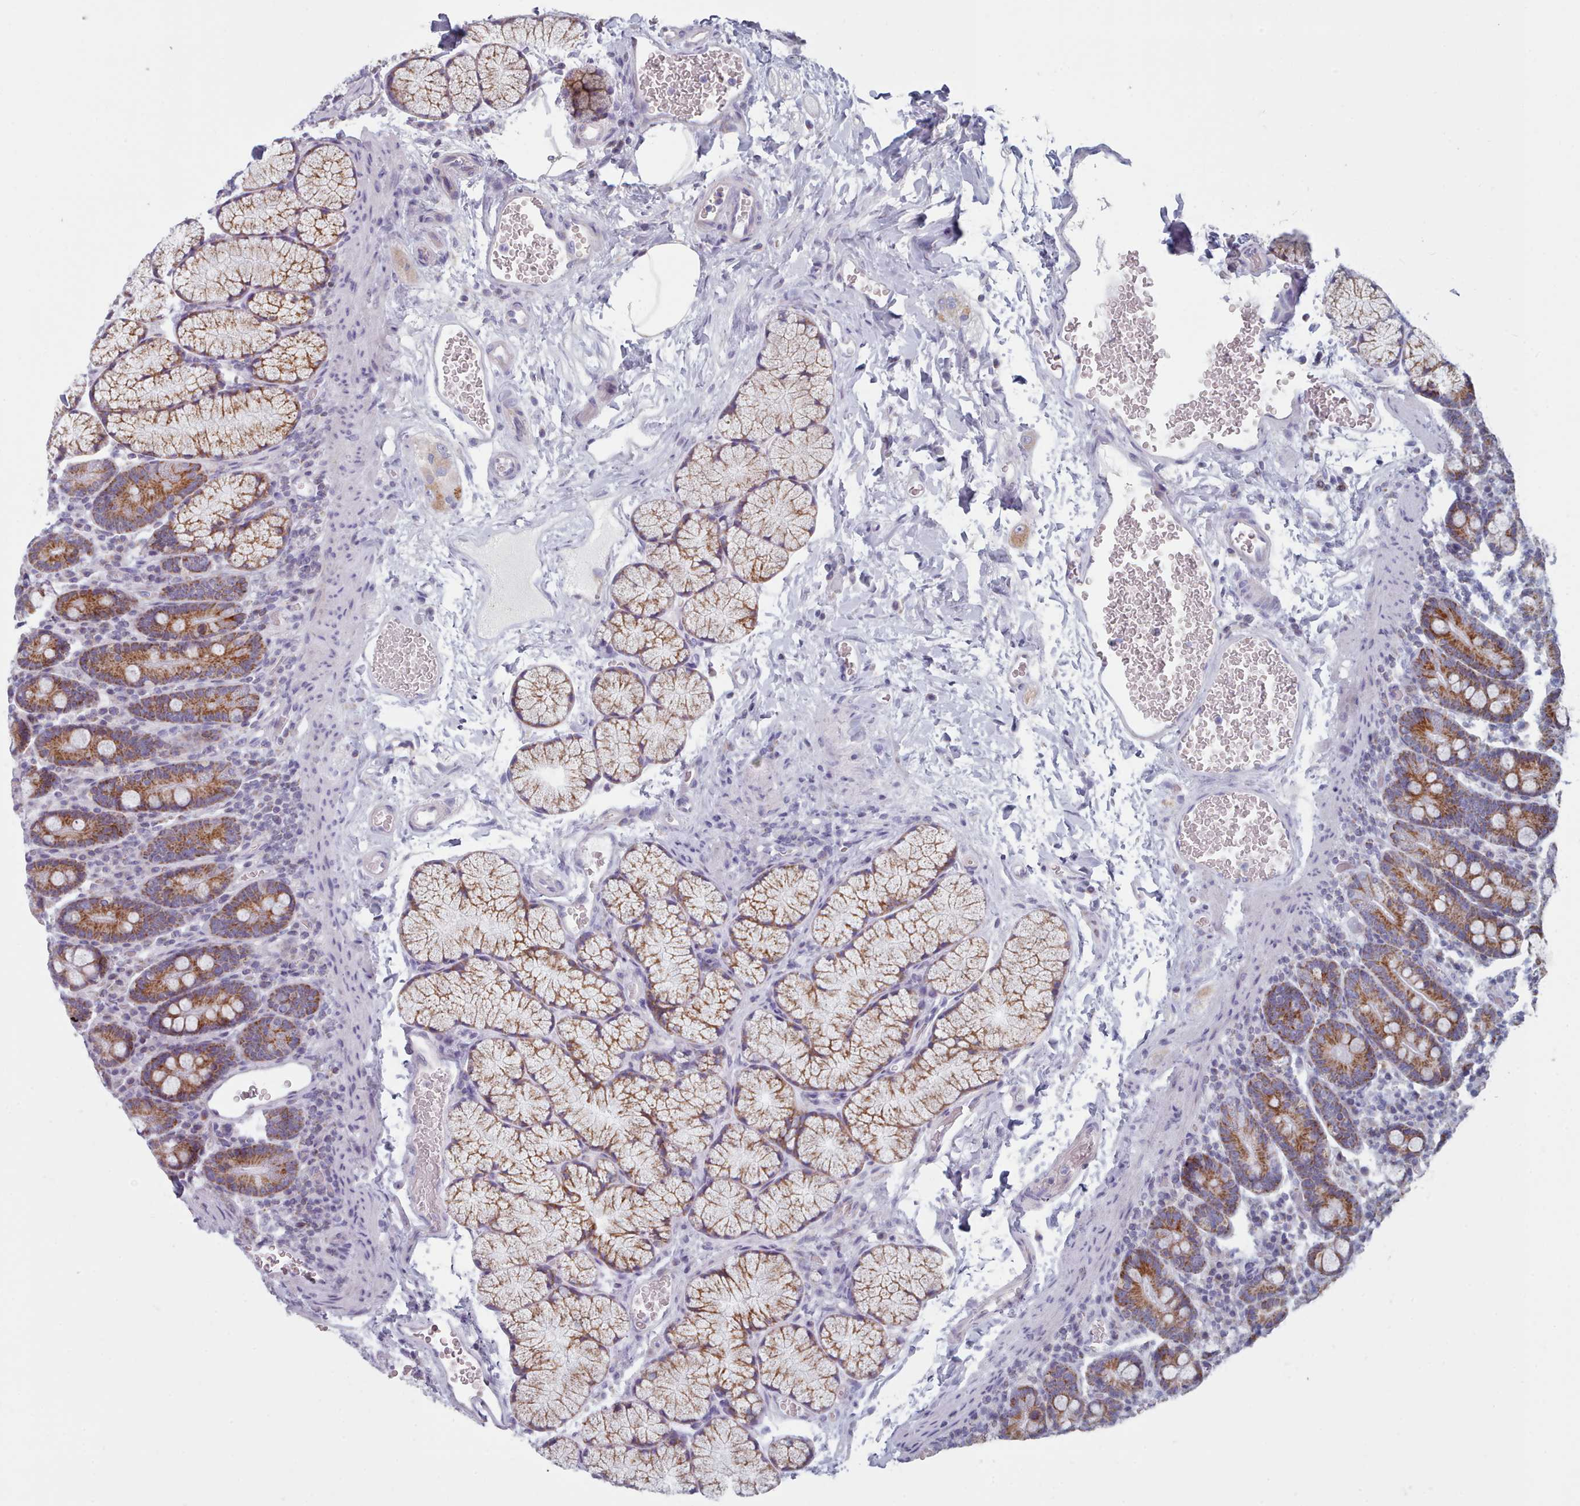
{"staining": {"intensity": "strong", "quantity": ">75%", "location": "cytoplasmic/membranous"}, "tissue": "duodenum", "cell_type": "Glandular cells", "image_type": "normal", "snomed": [{"axis": "morphology", "description": "Normal tissue, NOS"}, {"axis": "topography", "description": "Duodenum"}], "caption": "DAB immunohistochemical staining of normal duodenum reveals strong cytoplasmic/membranous protein staining in about >75% of glandular cells.", "gene": "FAM170B", "patient": {"sex": "male", "age": 35}}